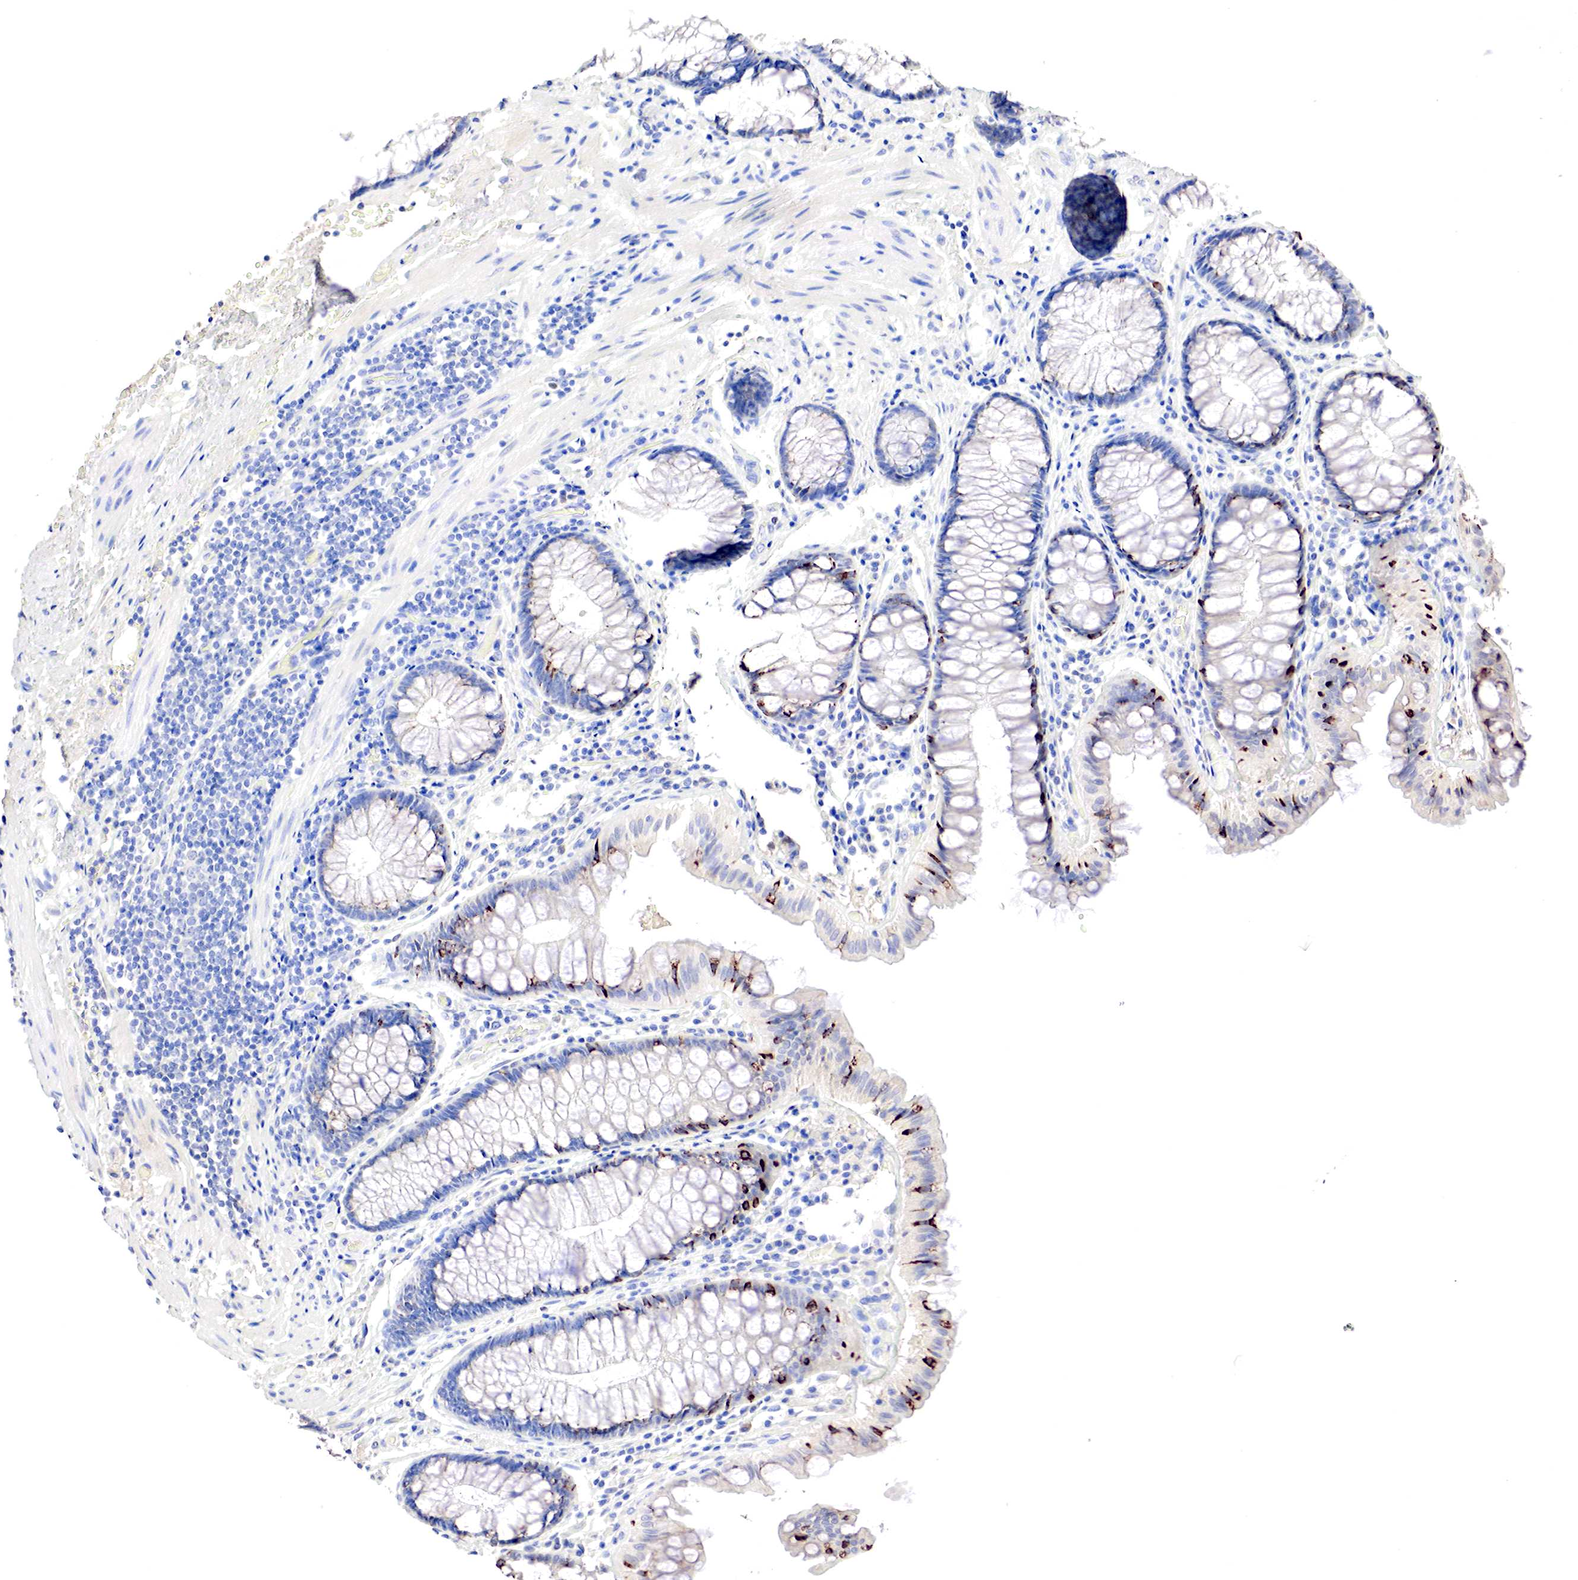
{"staining": {"intensity": "strong", "quantity": "25%-75%", "location": "cytoplasmic/membranous"}, "tissue": "rectum", "cell_type": "Glandular cells", "image_type": "normal", "snomed": [{"axis": "morphology", "description": "Normal tissue, NOS"}, {"axis": "topography", "description": "Rectum"}], "caption": "A brown stain labels strong cytoplasmic/membranous positivity of a protein in glandular cells of normal human rectum.", "gene": "GATA1", "patient": {"sex": "male", "age": 77}}